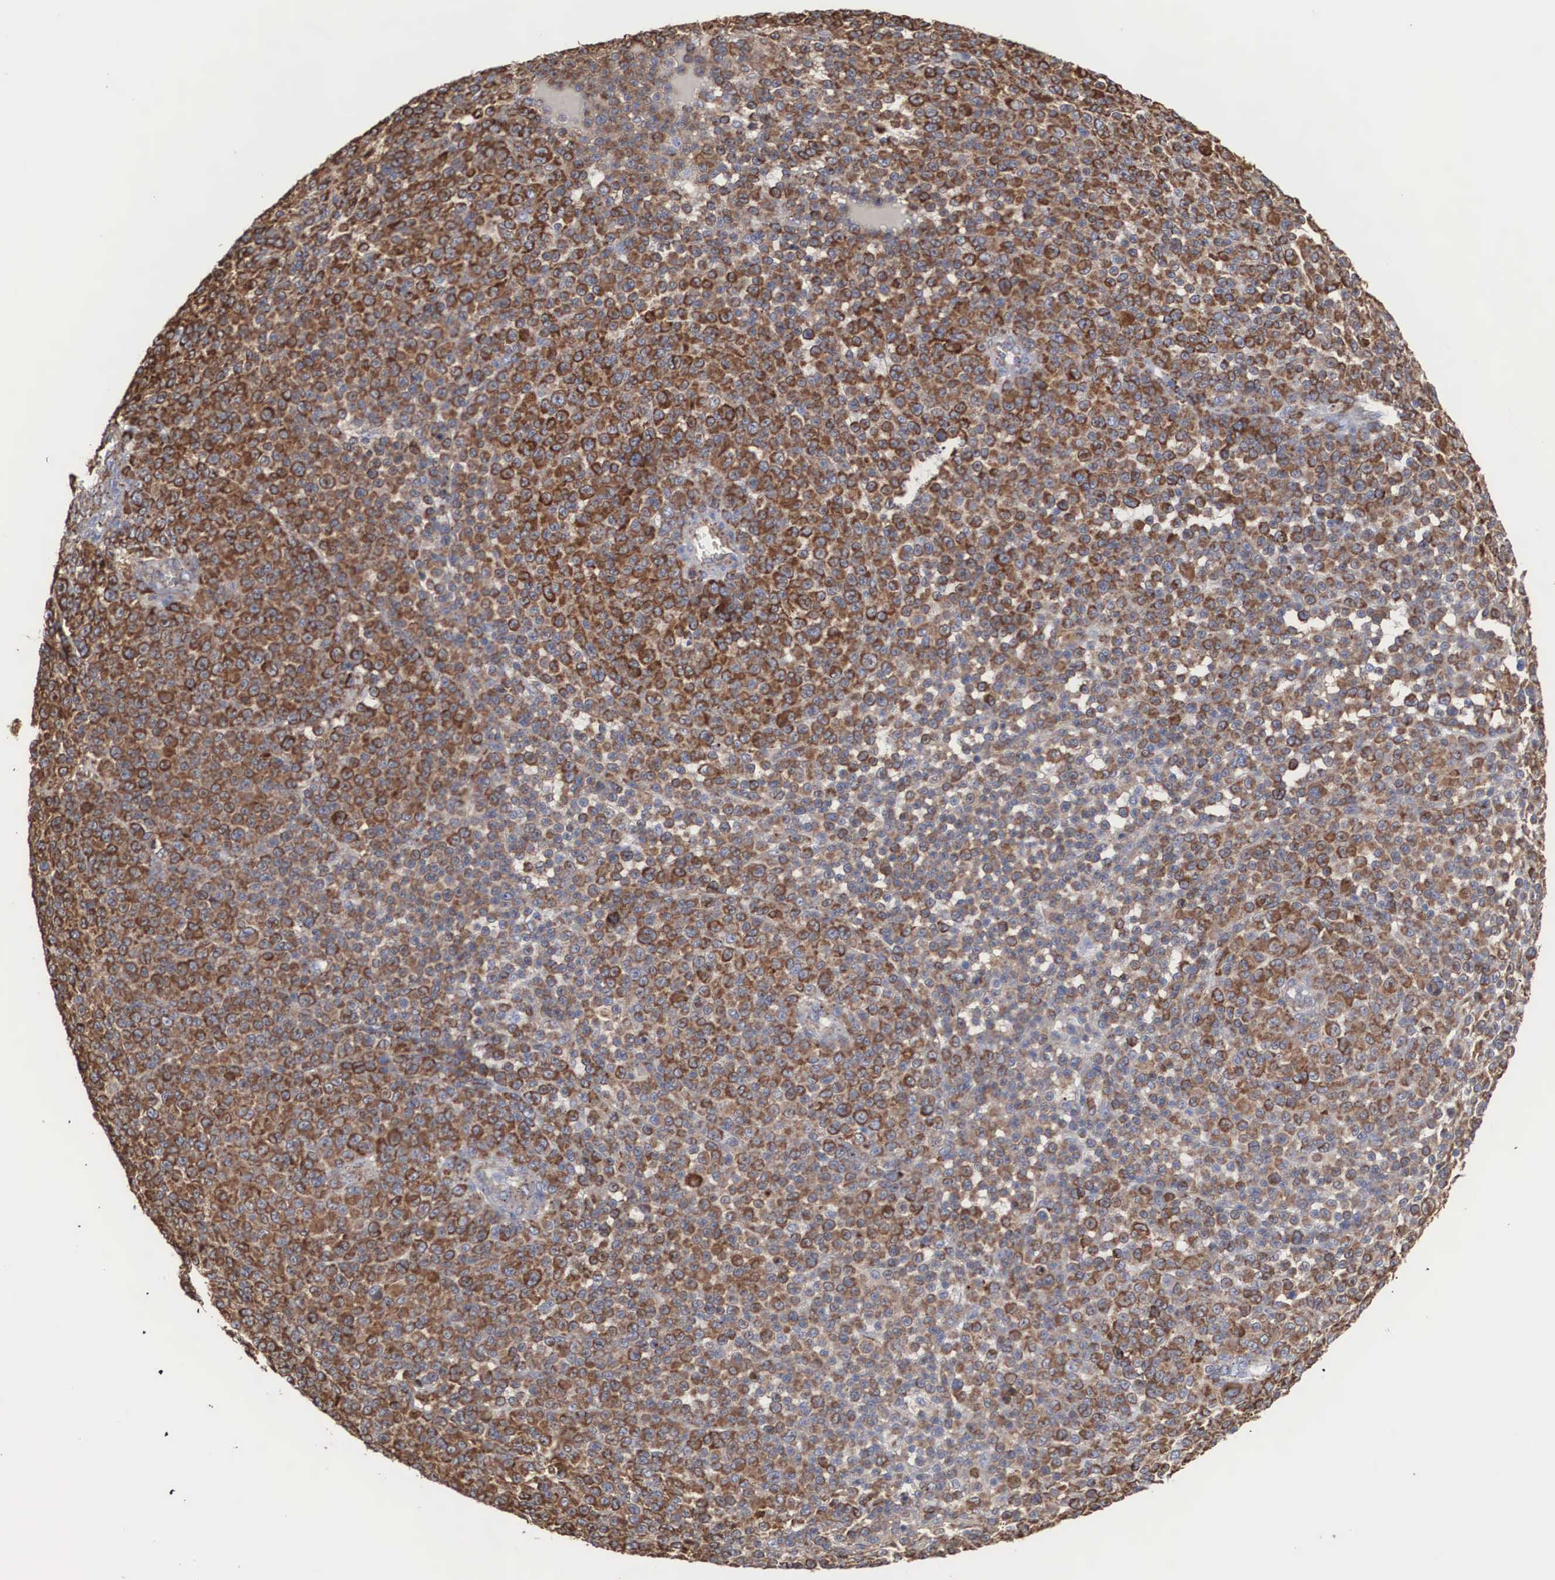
{"staining": {"intensity": "strong", "quantity": ">75%", "location": "cytoplasmic/membranous"}, "tissue": "melanoma", "cell_type": "Tumor cells", "image_type": "cancer", "snomed": [{"axis": "morphology", "description": "Malignant melanoma, Metastatic site"}, {"axis": "topography", "description": "Skin"}], "caption": "Strong cytoplasmic/membranous protein positivity is identified in about >75% of tumor cells in melanoma.", "gene": "LGALS3BP", "patient": {"sex": "male", "age": 32}}